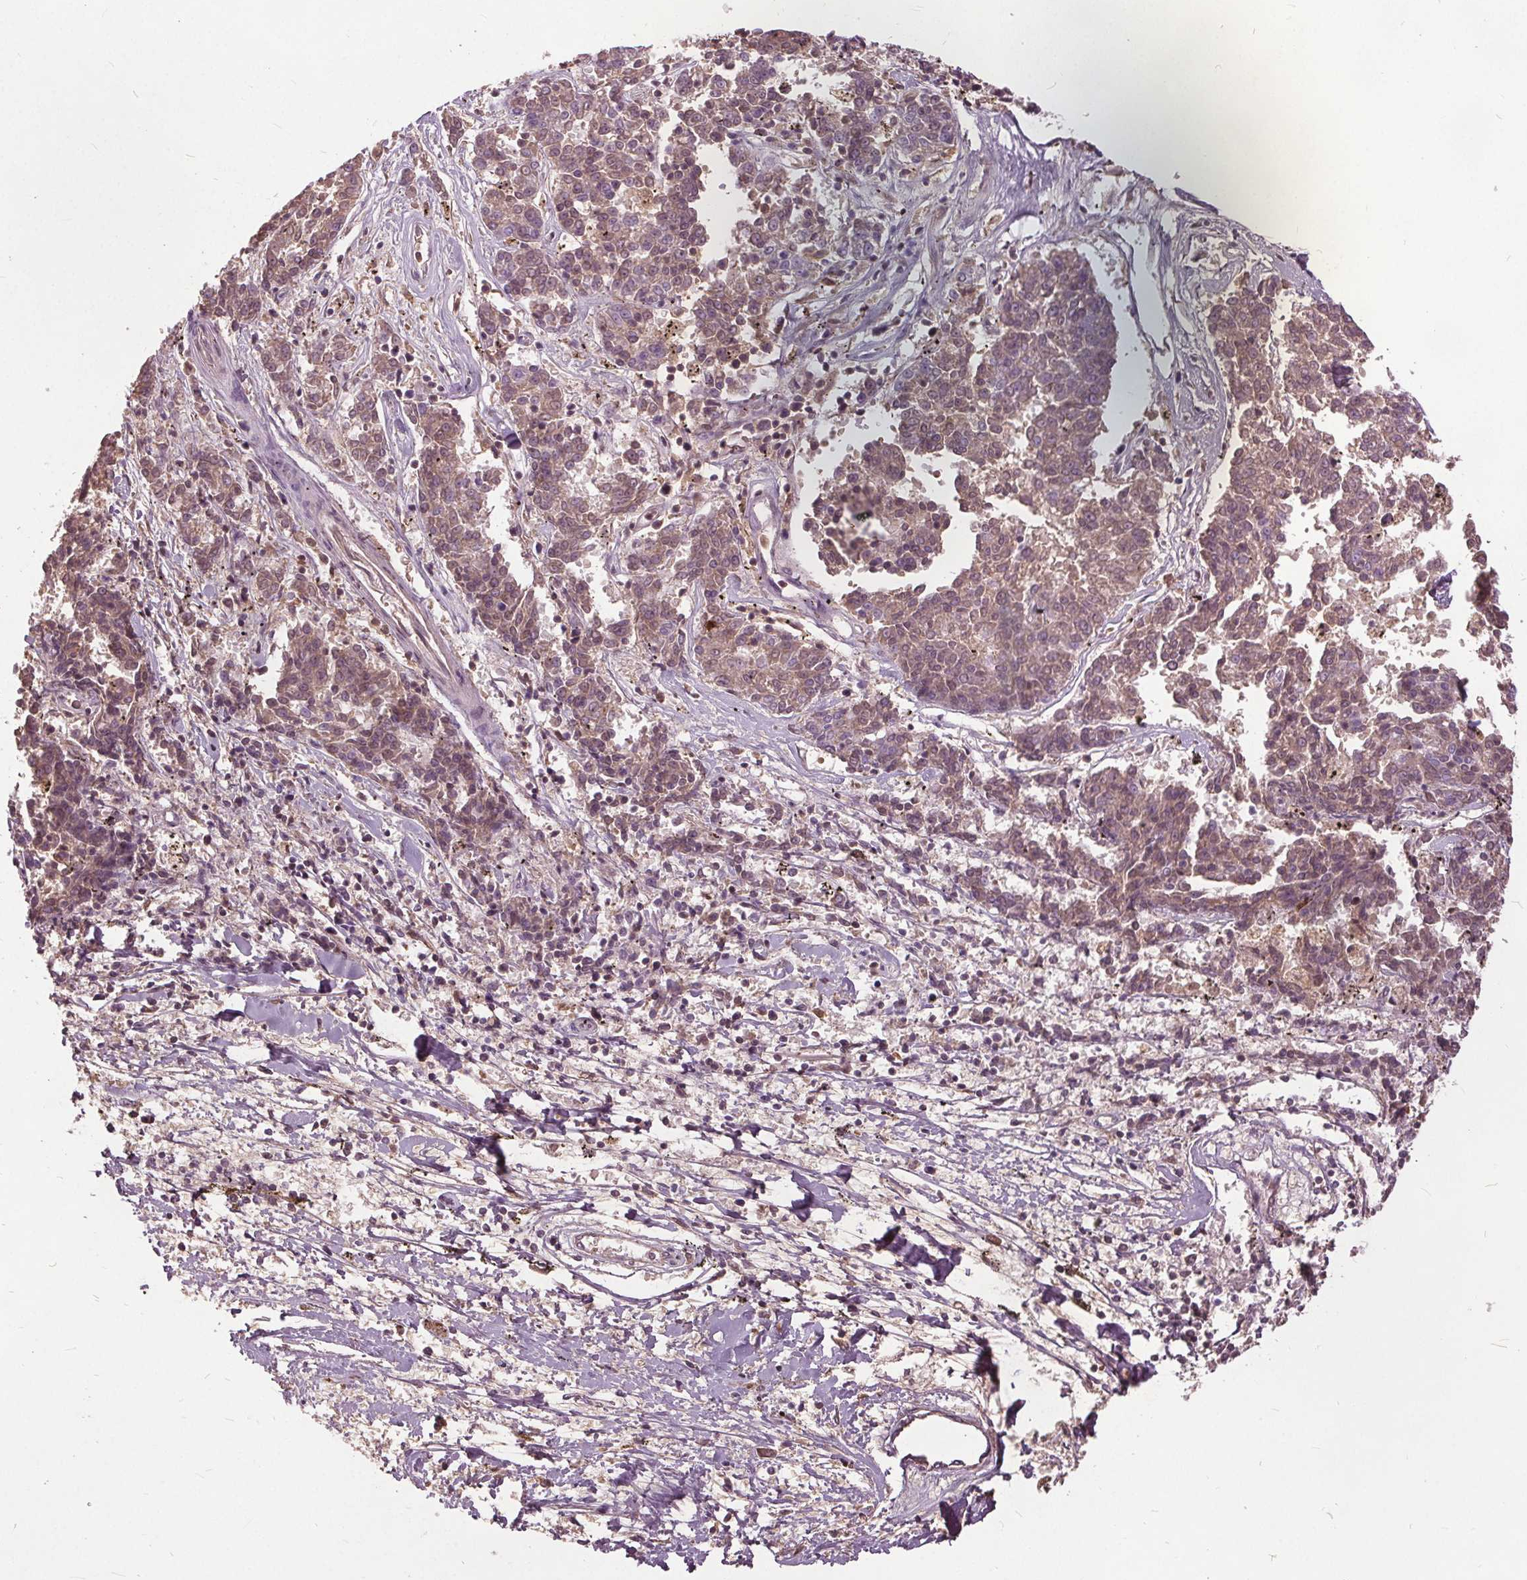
{"staining": {"intensity": "moderate", "quantity": "25%-75%", "location": "cytoplasmic/membranous"}, "tissue": "melanoma", "cell_type": "Tumor cells", "image_type": "cancer", "snomed": [{"axis": "morphology", "description": "Malignant melanoma, NOS"}, {"axis": "topography", "description": "Skin"}], "caption": "Immunohistochemical staining of human melanoma exhibits medium levels of moderate cytoplasmic/membranous protein staining in approximately 25%-75% of tumor cells.", "gene": "PDGFD", "patient": {"sex": "female", "age": 72}}